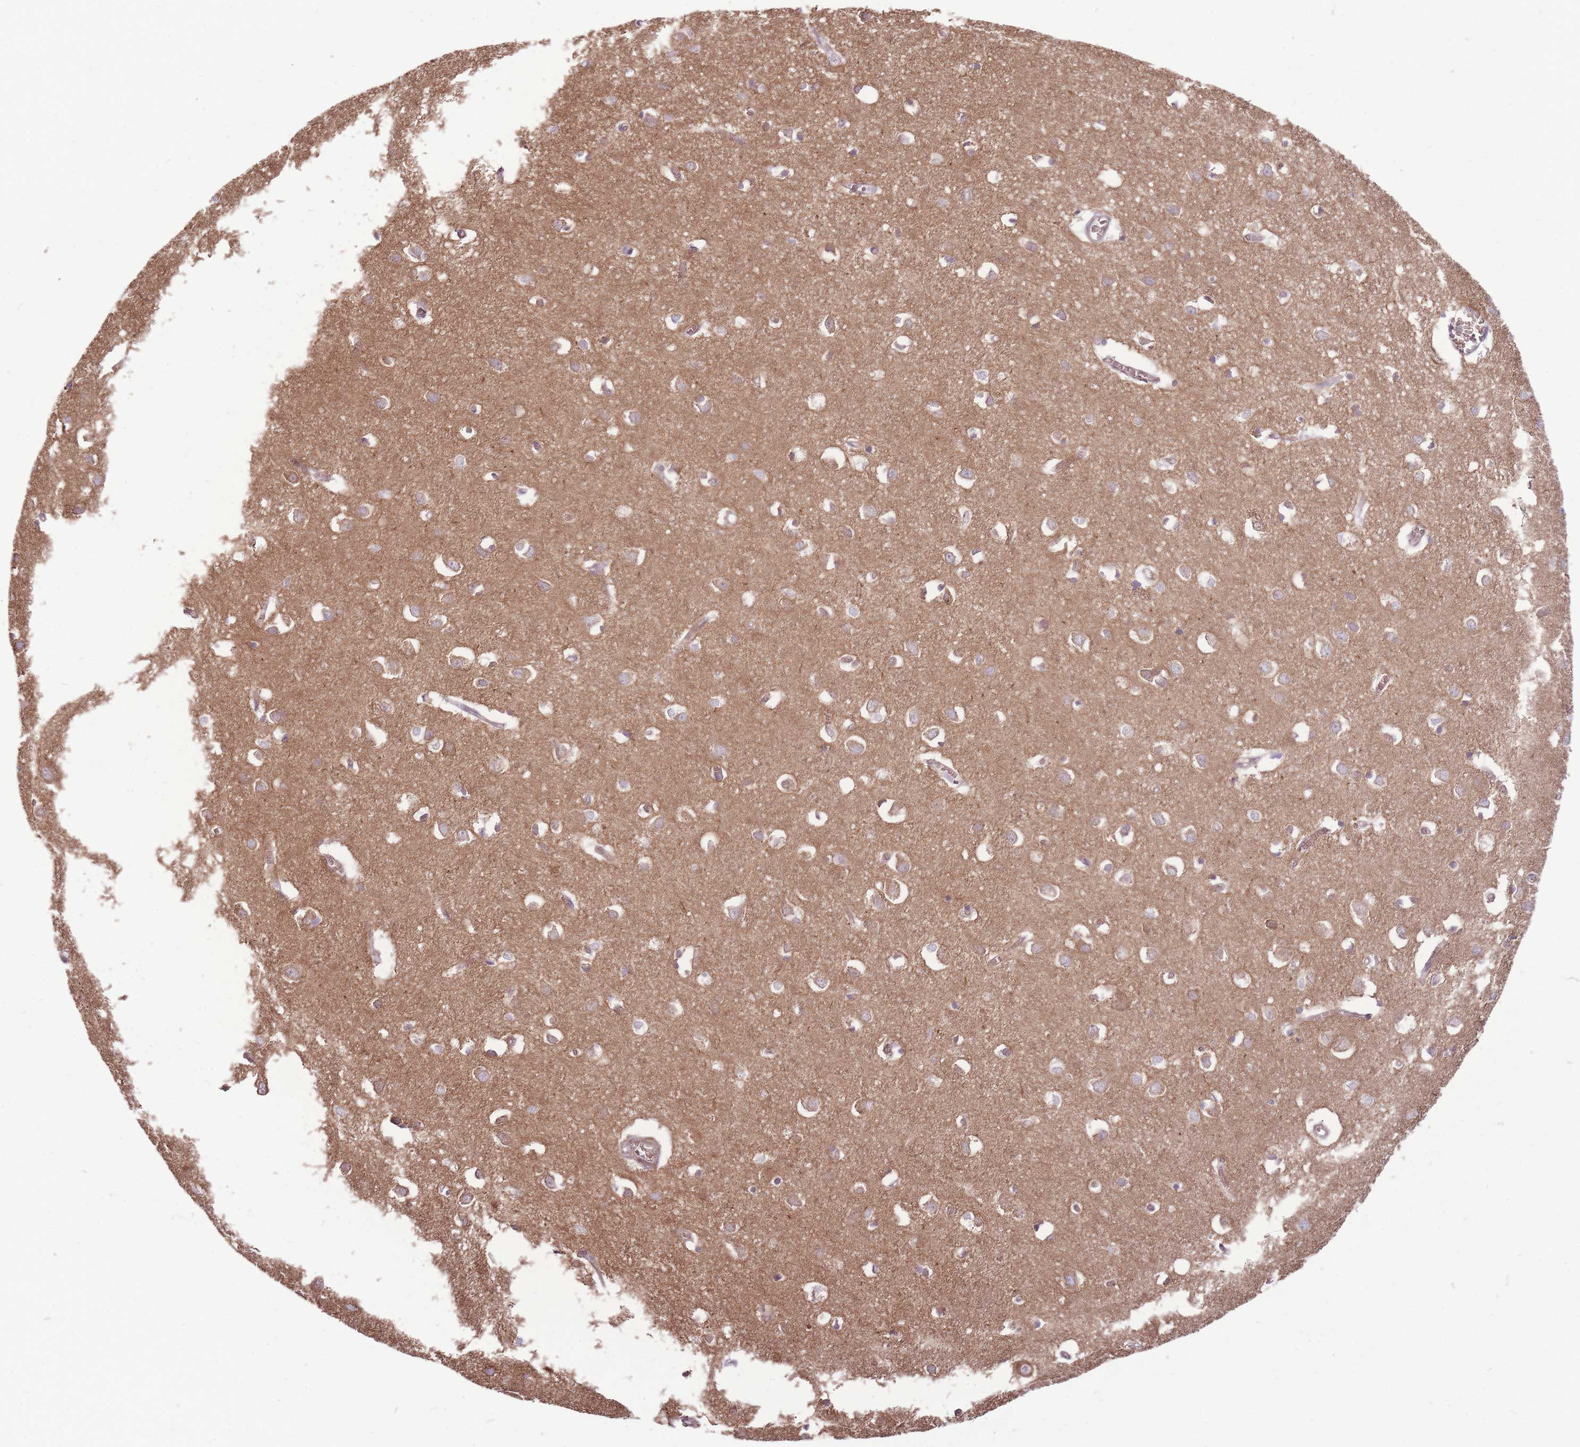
{"staining": {"intensity": "weak", "quantity": "25%-75%", "location": "cytoplasmic/membranous"}, "tissue": "cerebral cortex", "cell_type": "Endothelial cells", "image_type": "normal", "snomed": [{"axis": "morphology", "description": "Normal tissue, NOS"}, {"axis": "topography", "description": "Cerebral cortex"}], "caption": "Immunohistochemistry (IHC) micrograph of normal human cerebral cortex stained for a protein (brown), which demonstrates low levels of weak cytoplasmic/membranous expression in approximately 25%-75% of endothelial cells.", "gene": "ANKRD10", "patient": {"sex": "female", "age": 64}}